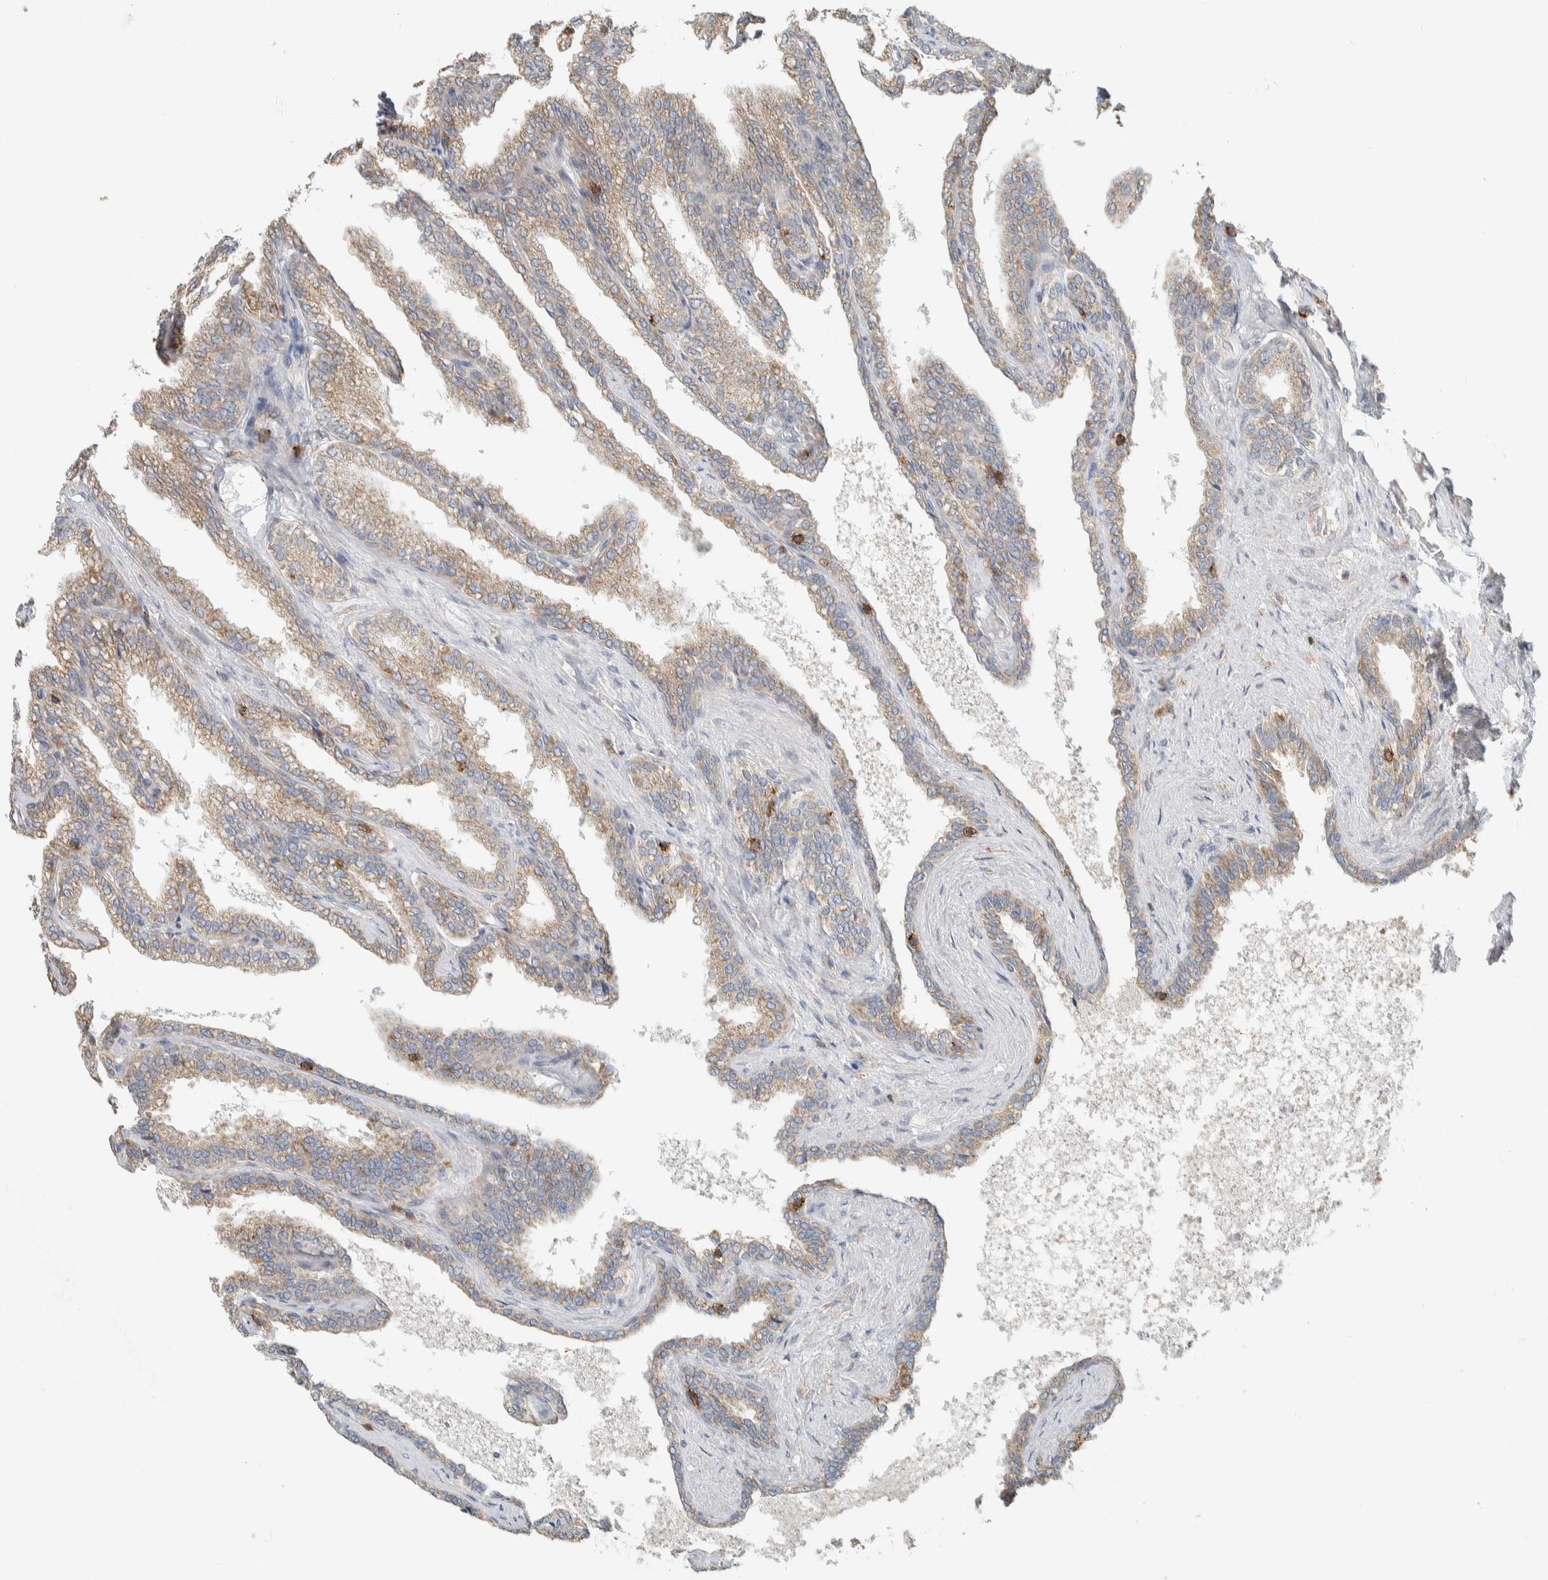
{"staining": {"intensity": "weak", "quantity": ">75%", "location": "cytoplasmic/membranous"}, "tissue": "seminal vesicle", "cell_type": "Glandular cells", "image_type": "normal", "snomed": [{"axis": "morphology", "description": "Normal tissue, NOS"}, {"axis": "topography", "description": "Seminal veicle"}], "caption": "Immunohistochemical staining of normal seminal vesicle exhibits weak cytoplasmic/membranous protein positivity in approximately >75% of glandular cells. Immunohistochemistry (ihc) stains the protein in brown and the nuclei are stained blue.", "gene": "CCDC57", "patient": {"sex": "male", "age": 46}}